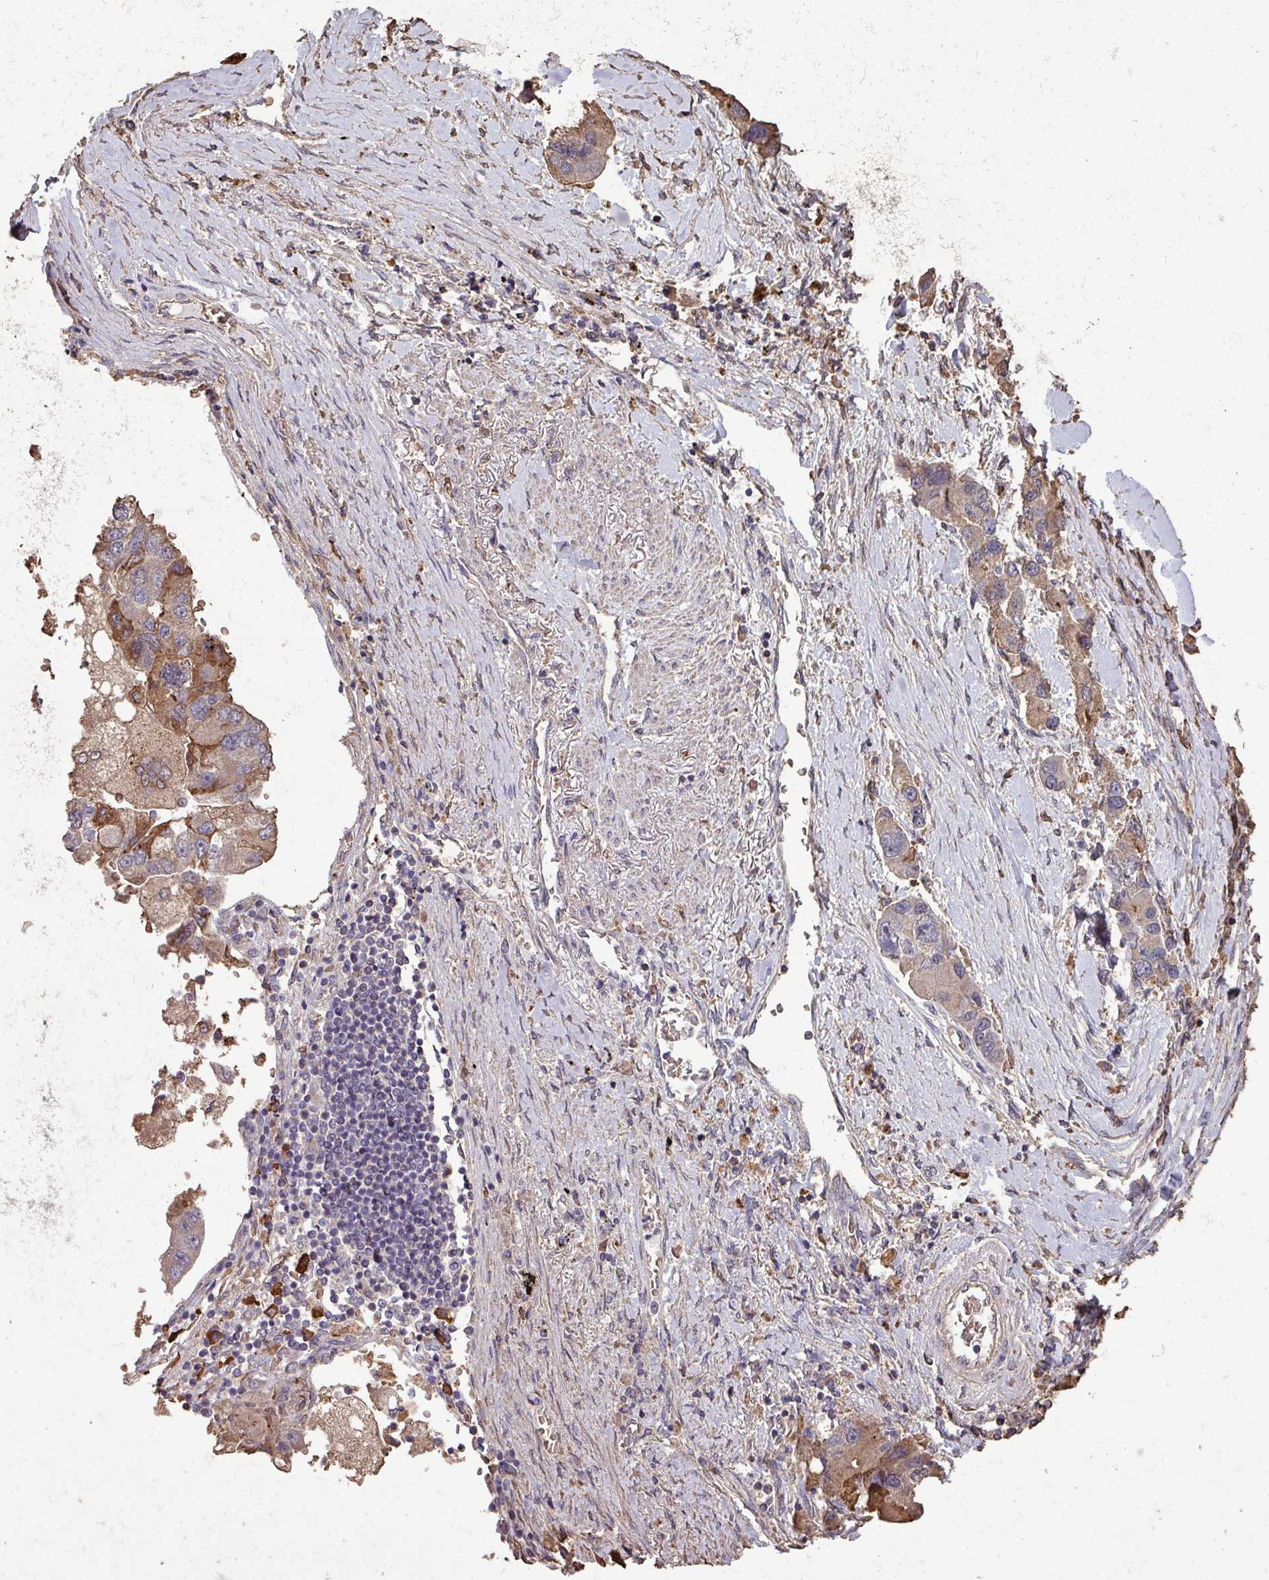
{"staining": {"intensity": "moderate", "quantity": "<25%", "location": "cytoplasmic/membranous"}, "tissue": "lung cancer", "cell_type": "Tumor cells", "image_type": "cancer", "snomed": [{"axis": "morphology", "description": "Adenocarcinoma, NOS"}, {"axis": "topography", "description": "Lung"}], "caption": "This histopathology image displays immunohistochemistry staining of lung adenocarcinoma, with low moderate cytoplasmic/membranous expression in approximately <25% of tumor cells.", "gene": "CAMK2B", "patient": {"sex": "female", "age": 54}}